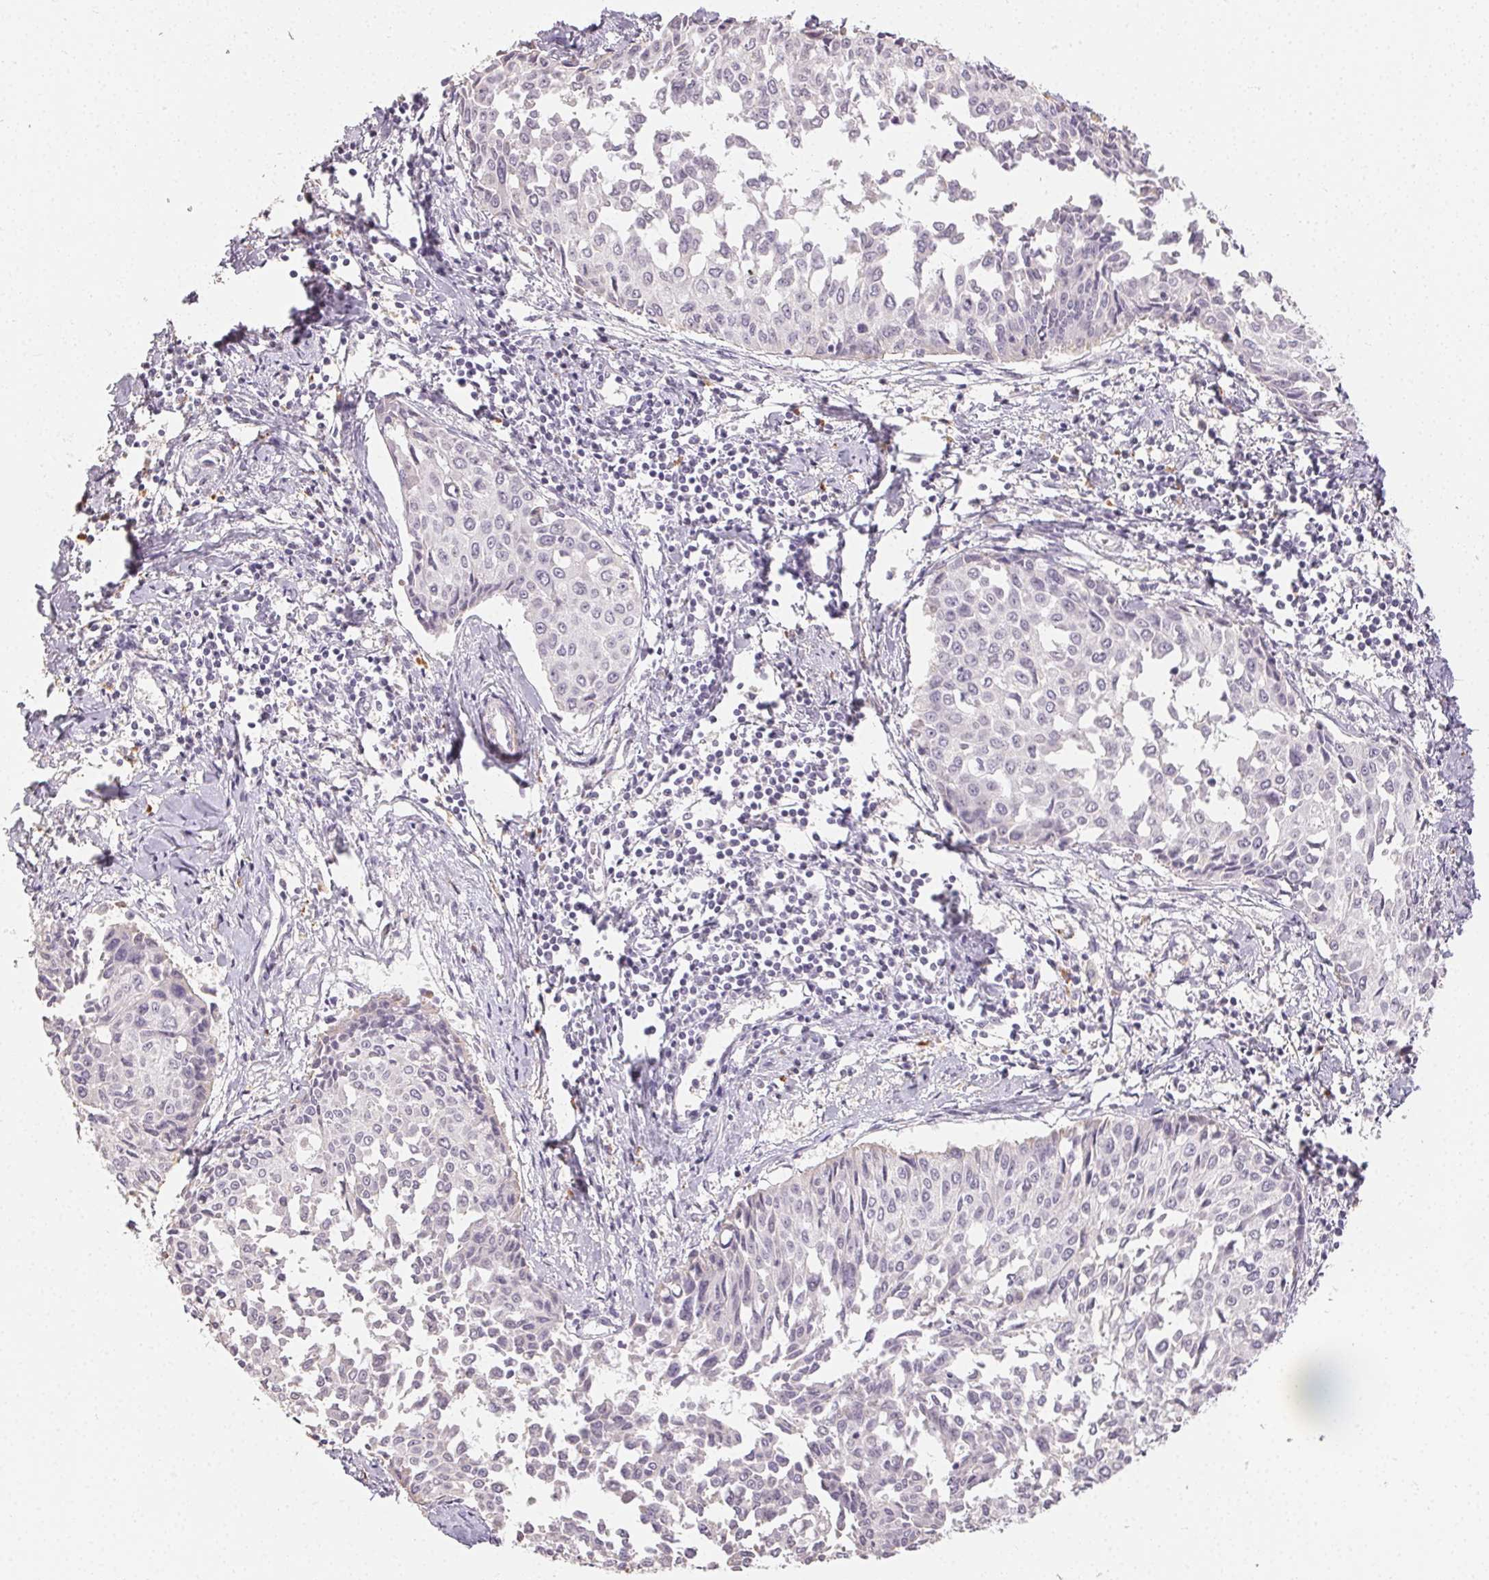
{"staining": {"intensity": "negative", "quantity": "none", "location": "none"}, "tissue": "cervical cancer", "cell_type": "Tumor cells", "image_type": "cancer", "snomed": [{"axis": "morphology", "description": "Squamous cell carcinoma, NOS"}, {"axis": "topography", "description": "Cervix"}], "caption": "A high-resolution image shows IHC staining of squamous cell carcinoma (cervical), which shows no significant staining in tumor cells. (DAB immunohistochemistry (IHC) with hematoxylin counter stain).", "gene": "TMEM174", "patient": {"sex": "female", "age": 50}}